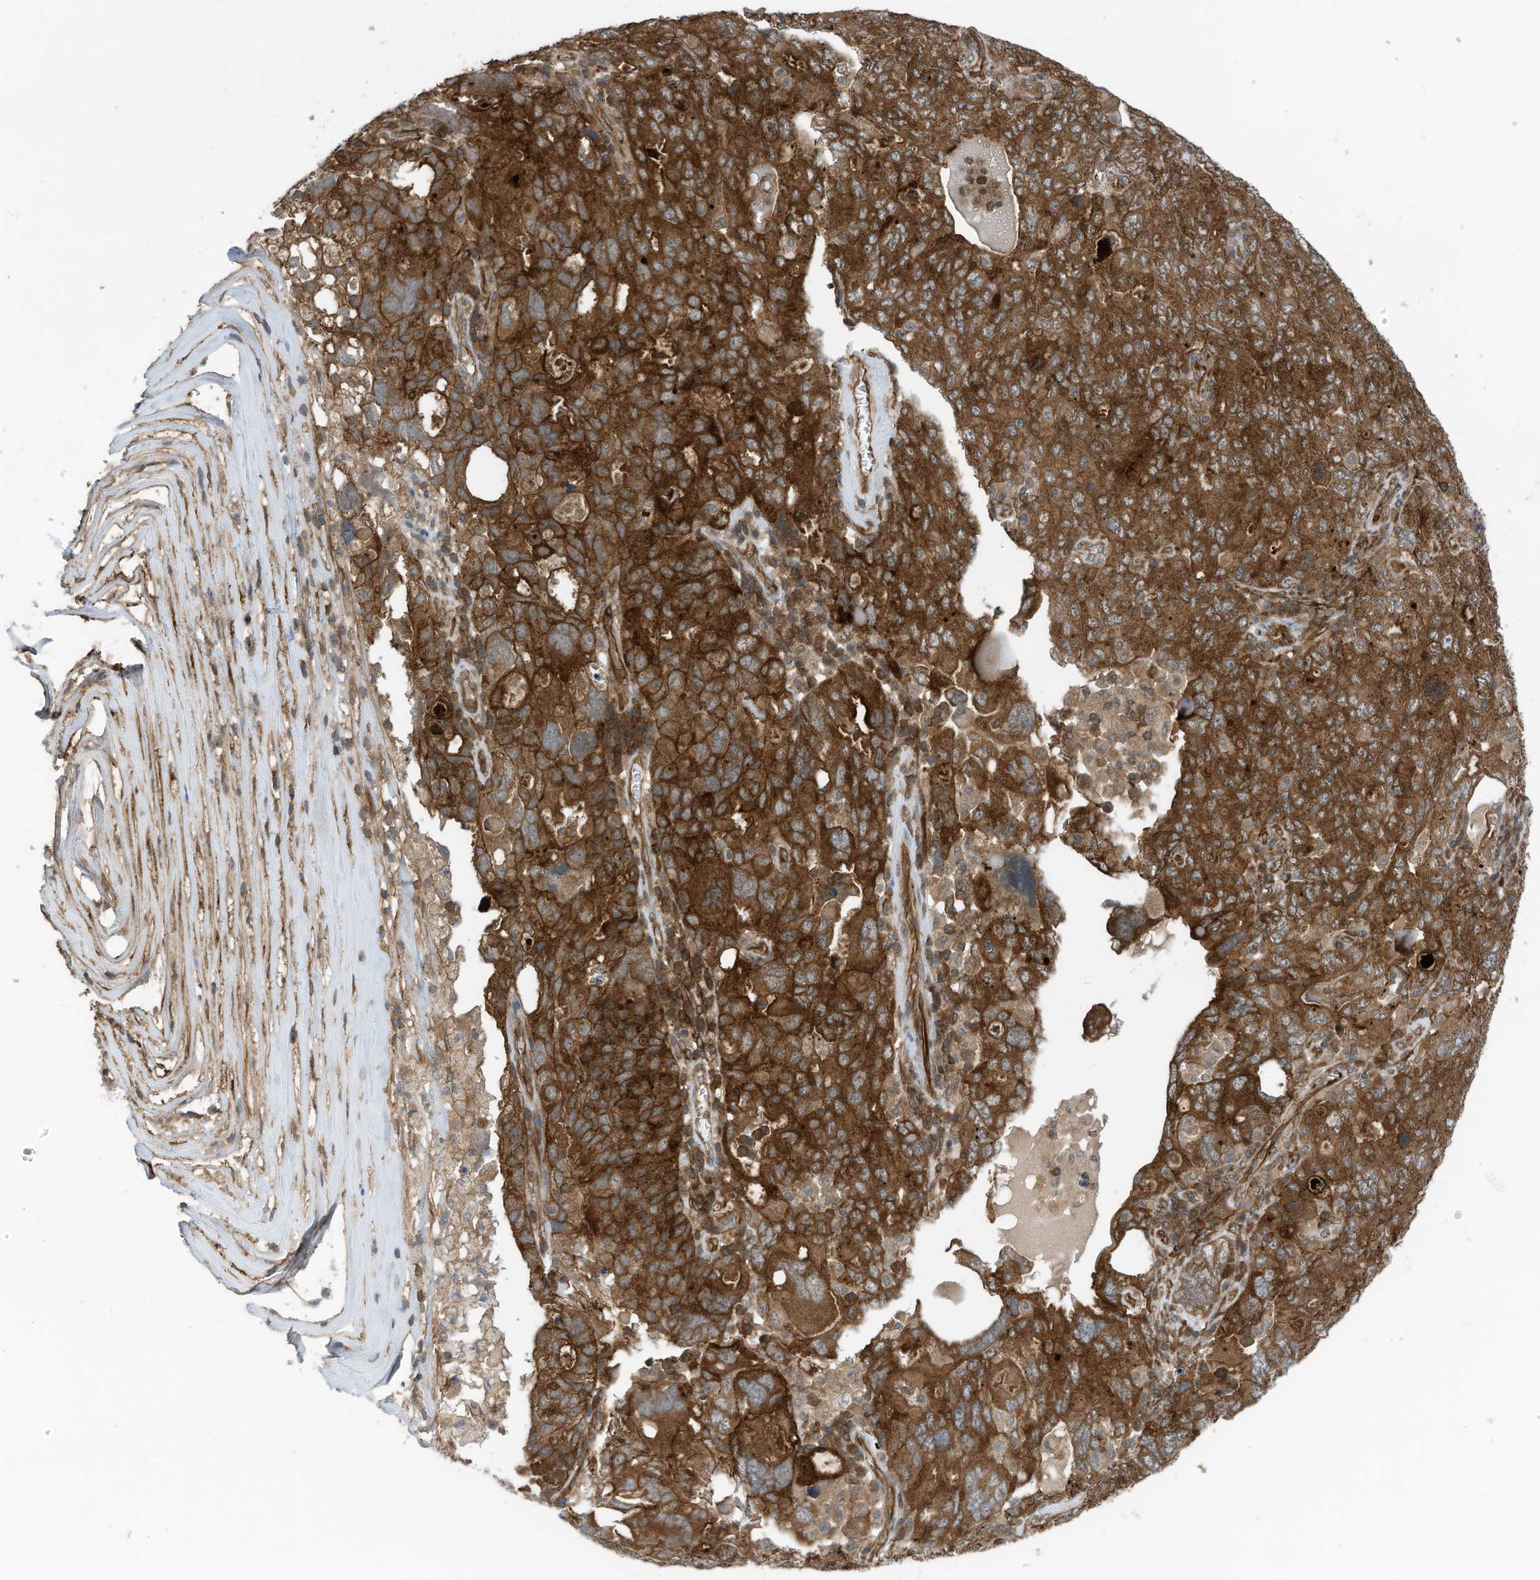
{"staining": {"intensity": "strong", "quantity": ">75%", "location": "cytoplasmic/membranous"}, "tissue": "ovarian cancer", "cell_type": "Tumor cells", "image_type": "cancer", "snomed": [{"axis": "morphology", "description": "Carcinoma, endometroid"}, {"axis": "topography", "description": "Ovary"}], "caption": "Brown immunohistochemical staining in ovarian cancer (endometroid carcinoma) exhibits strong cytoplasmic/membranous expression in approximately >75% of tumor cells.", "gene": "REPS1", "patient": {"sex": "female", "age": 62}}